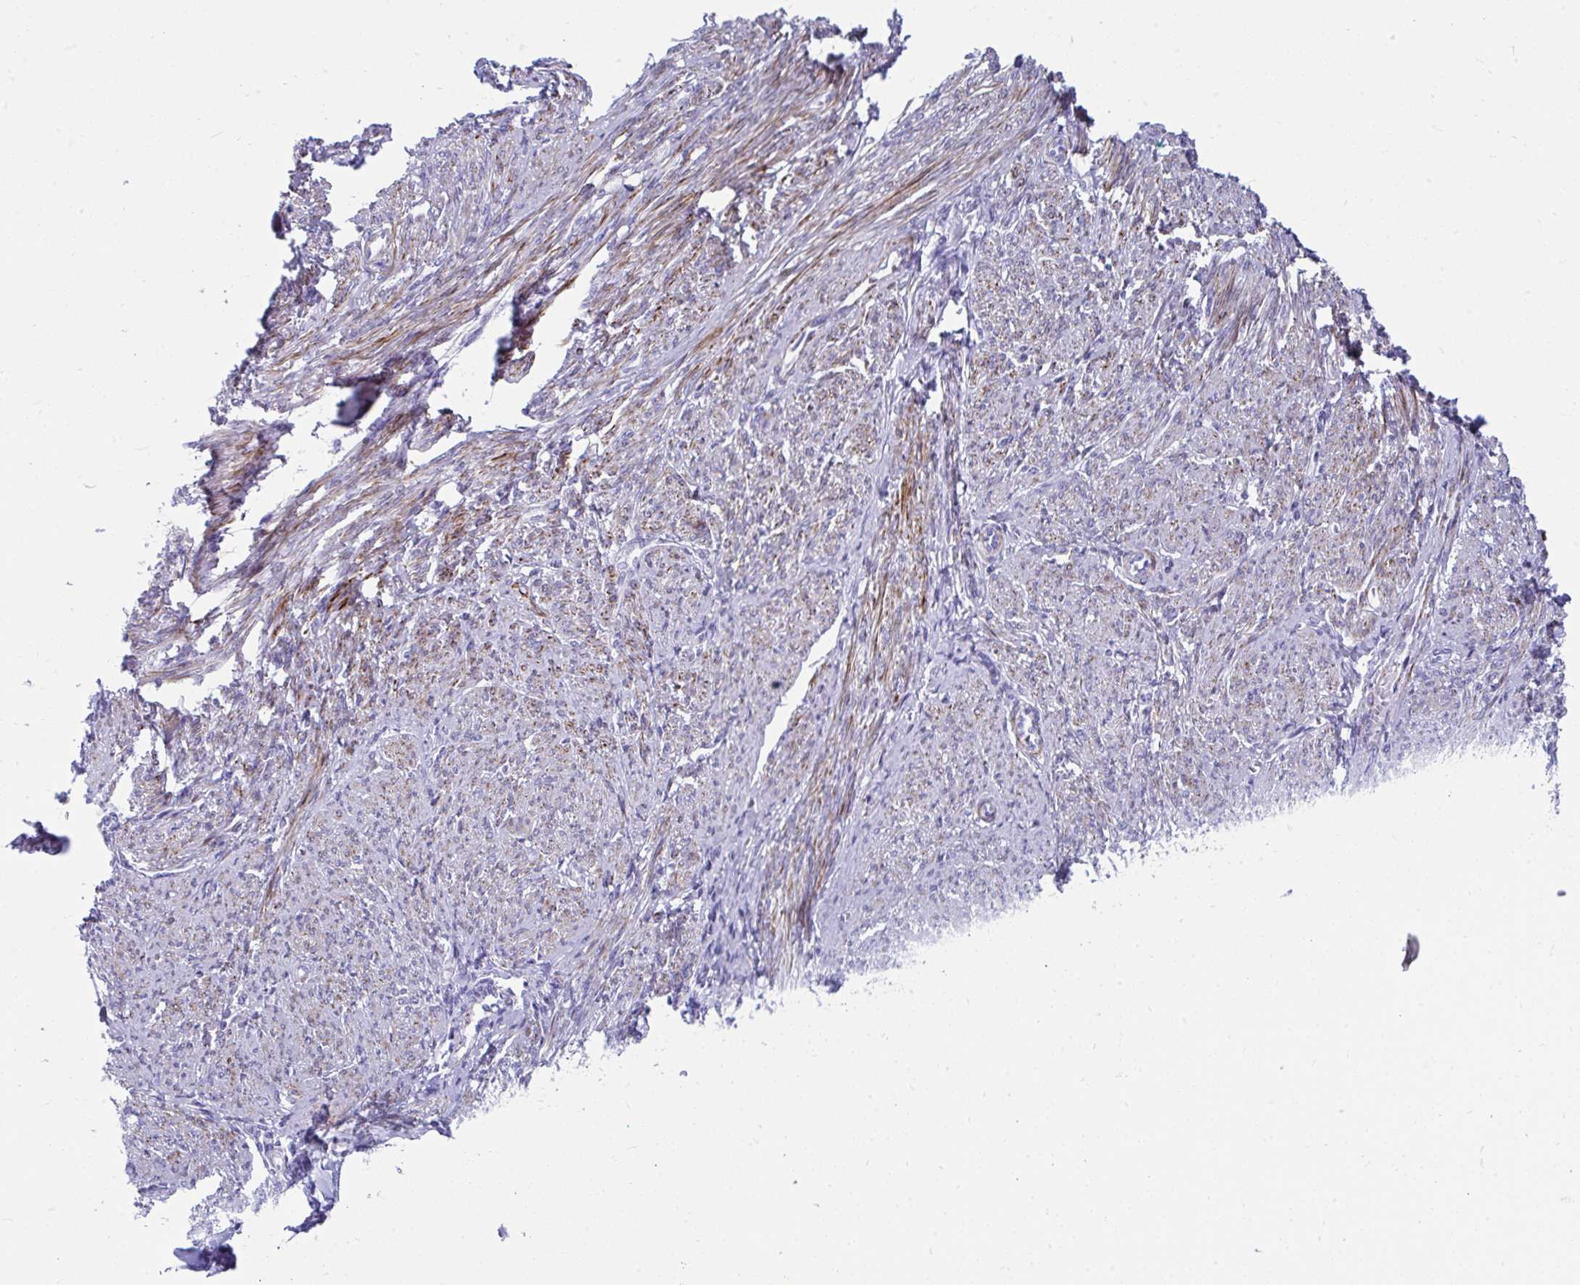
{"staining": {"intensity": "strong", "quantity": ">75%", "location": "cytoplasmic/membranous"}, "tissue": "smooth muscle", "cell_type": "Smooth muscle cells", "image_type": "normal", "snomed": [{"axis": "morphology", "description": "Normal tissue, NOS"}, {"axis": "topography", "description": "Smooth muscle"}], "caption": "IHC micrograph of normal human smooth muscle stained for a protein (brown), which displays high levels of strong cytoplasmic/membranous positivity in approximately >75% of smooth muscle cells.", "gene": "GRXCR2", "patient": {"sex": "female", "age": 65}}